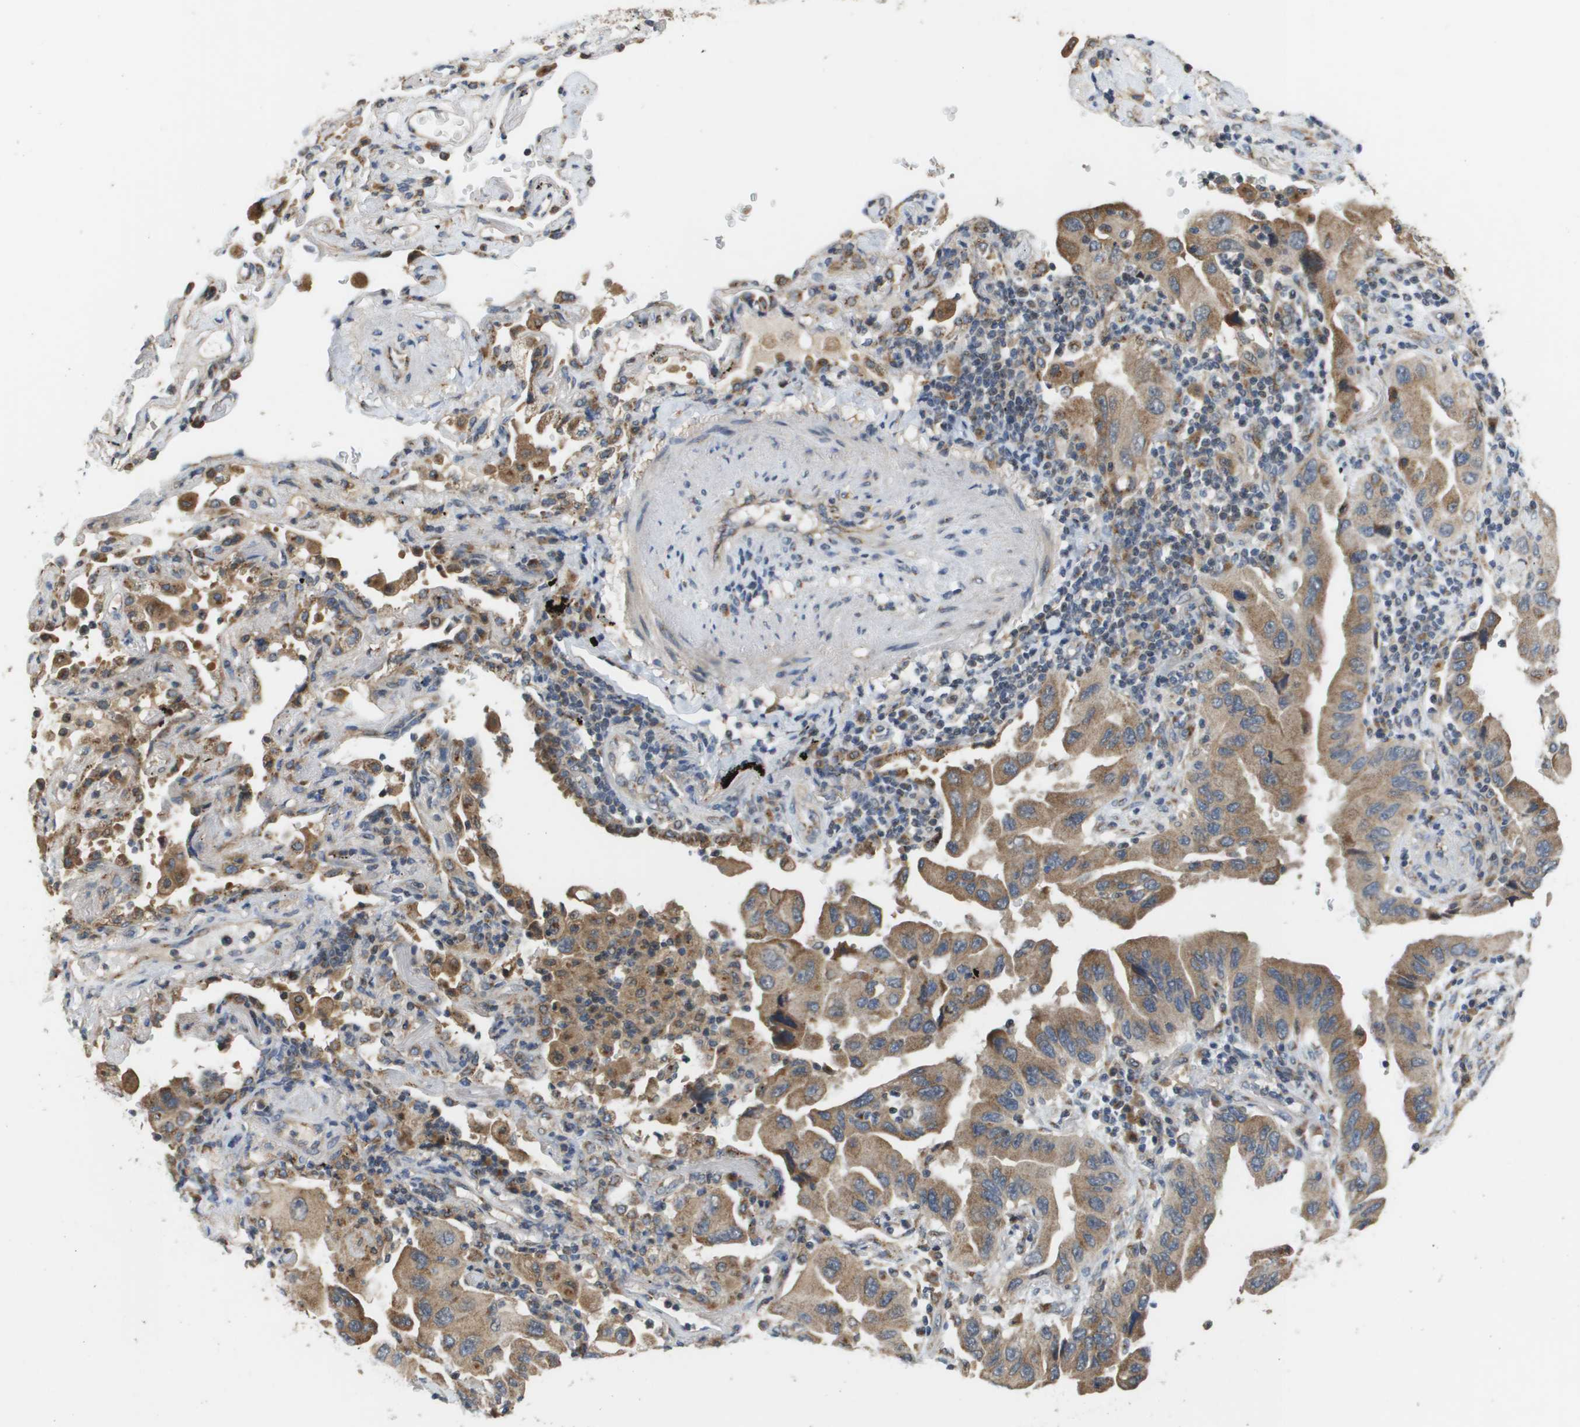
{"staining": {"intensity": "moderate", "quantity": ">75%", "location": "cytoplasmic/membranous"}, "tissue": "lung cancer", "cell_type": "Tumor cells", "image_type": "cancer", "snomed": [{"axis": "morphology", "description": "Adenocarcinoma, NOS"}, {"axis": "topography", "description": "Lung"}], "caption": "Moderate cytoplasmic/membranous staining is present in about >75% of tumor cells in lung adenocarcinoma. The staining was performed using DAB to visualize the protein expression in brown, while the nuclei were stained in blue with hematoxylin (Magnification: 20x).", "gene": "PCK1", "patient": {"sex": "female", "age": 65}}